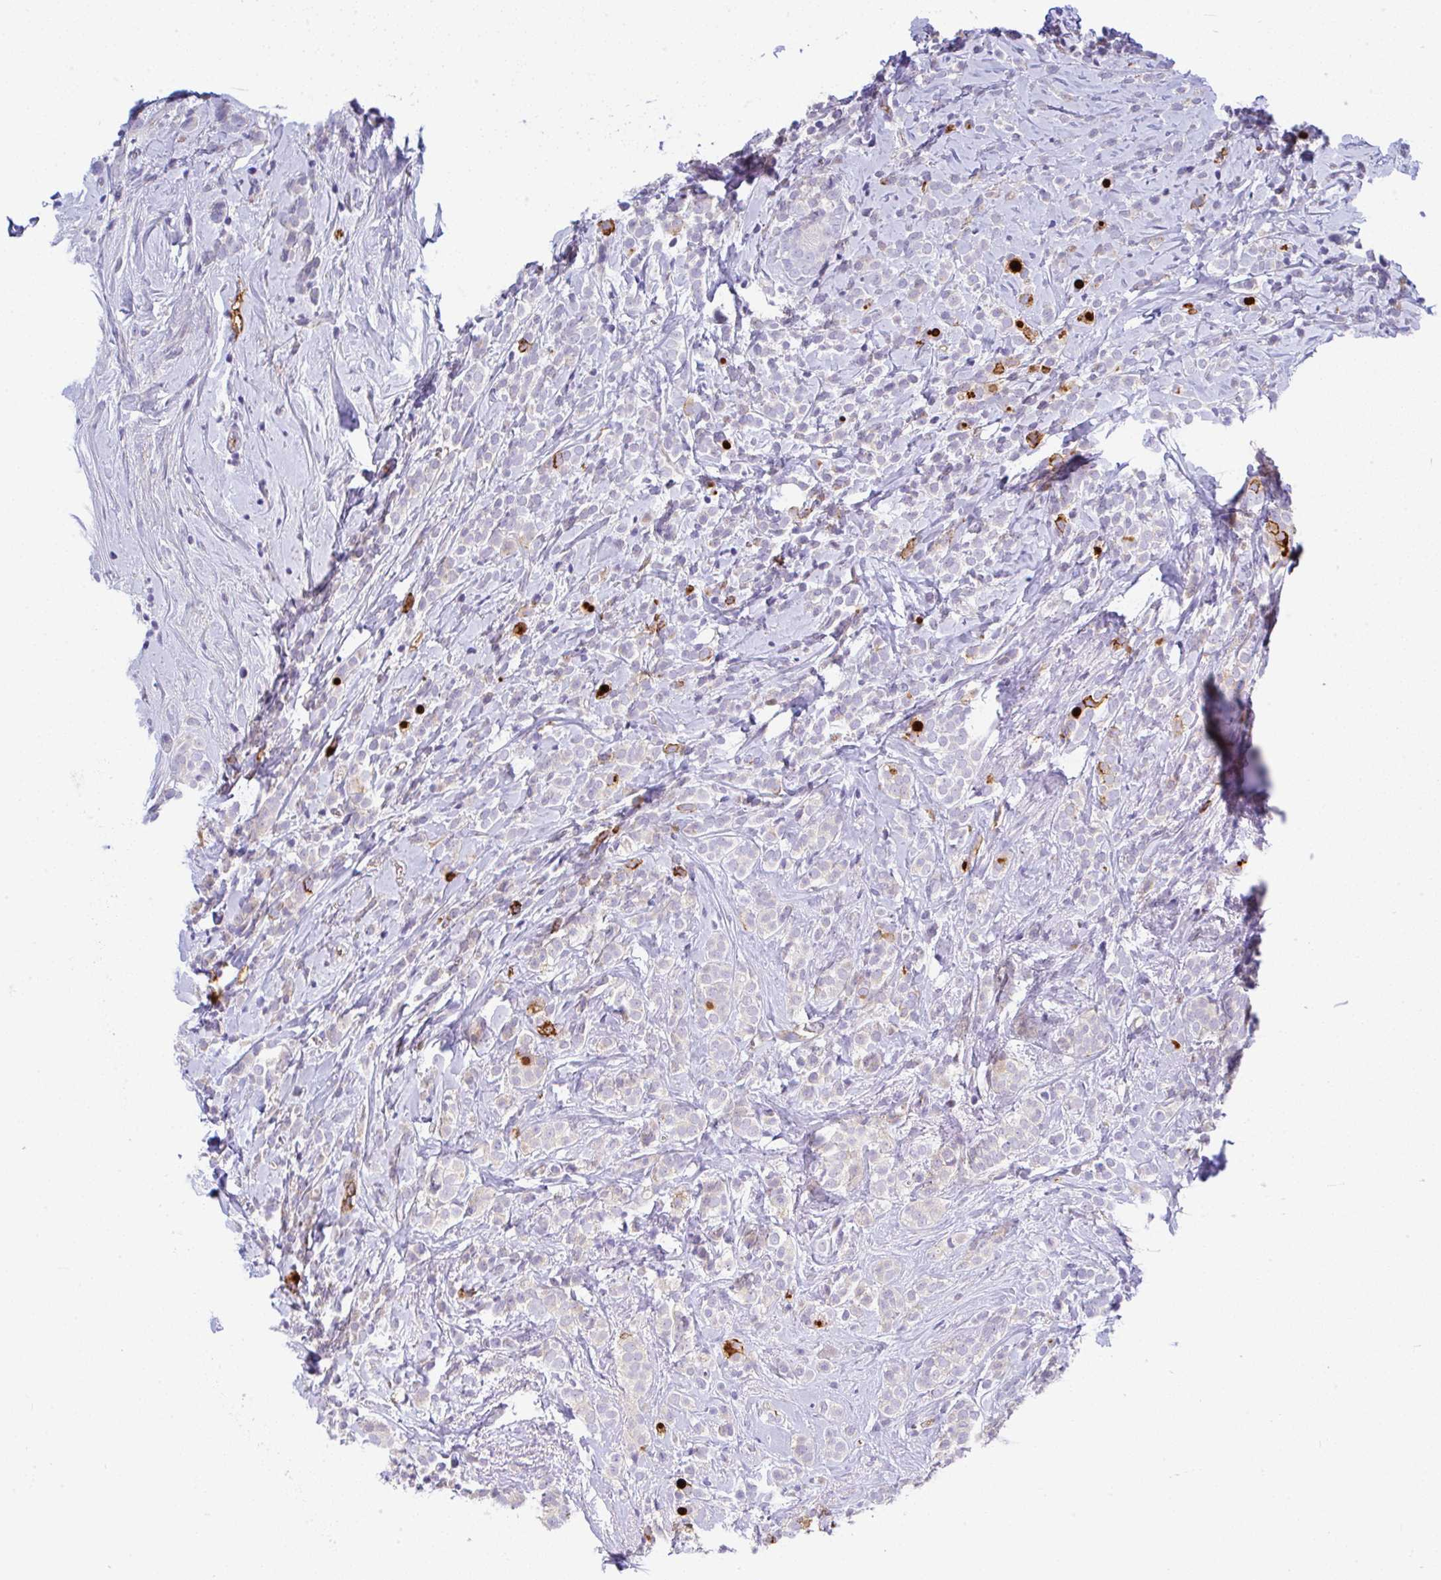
{"staining": {"intensity": "negative", "quantity": "none", "location": "none"}, "tissue": "breast cancer", "cell_type": "Tumor cells", "image_type": "cancer", "snomed": [{"axis": "morphology", "description": "Lobular carcinoma"}, {"axis": "topography", "description": "Breast"}], "caption": "The image shows no significant positivity in tumor cells of lobular carcinoma (breast). (Stains: DAB immunohistochemistry (IHC) with hematoxylin counter stain, Microscopy: brightfield microscopy at high magnification).", "gene": "SERPINE3", "patient": {"sex": "female", "age": 49}}